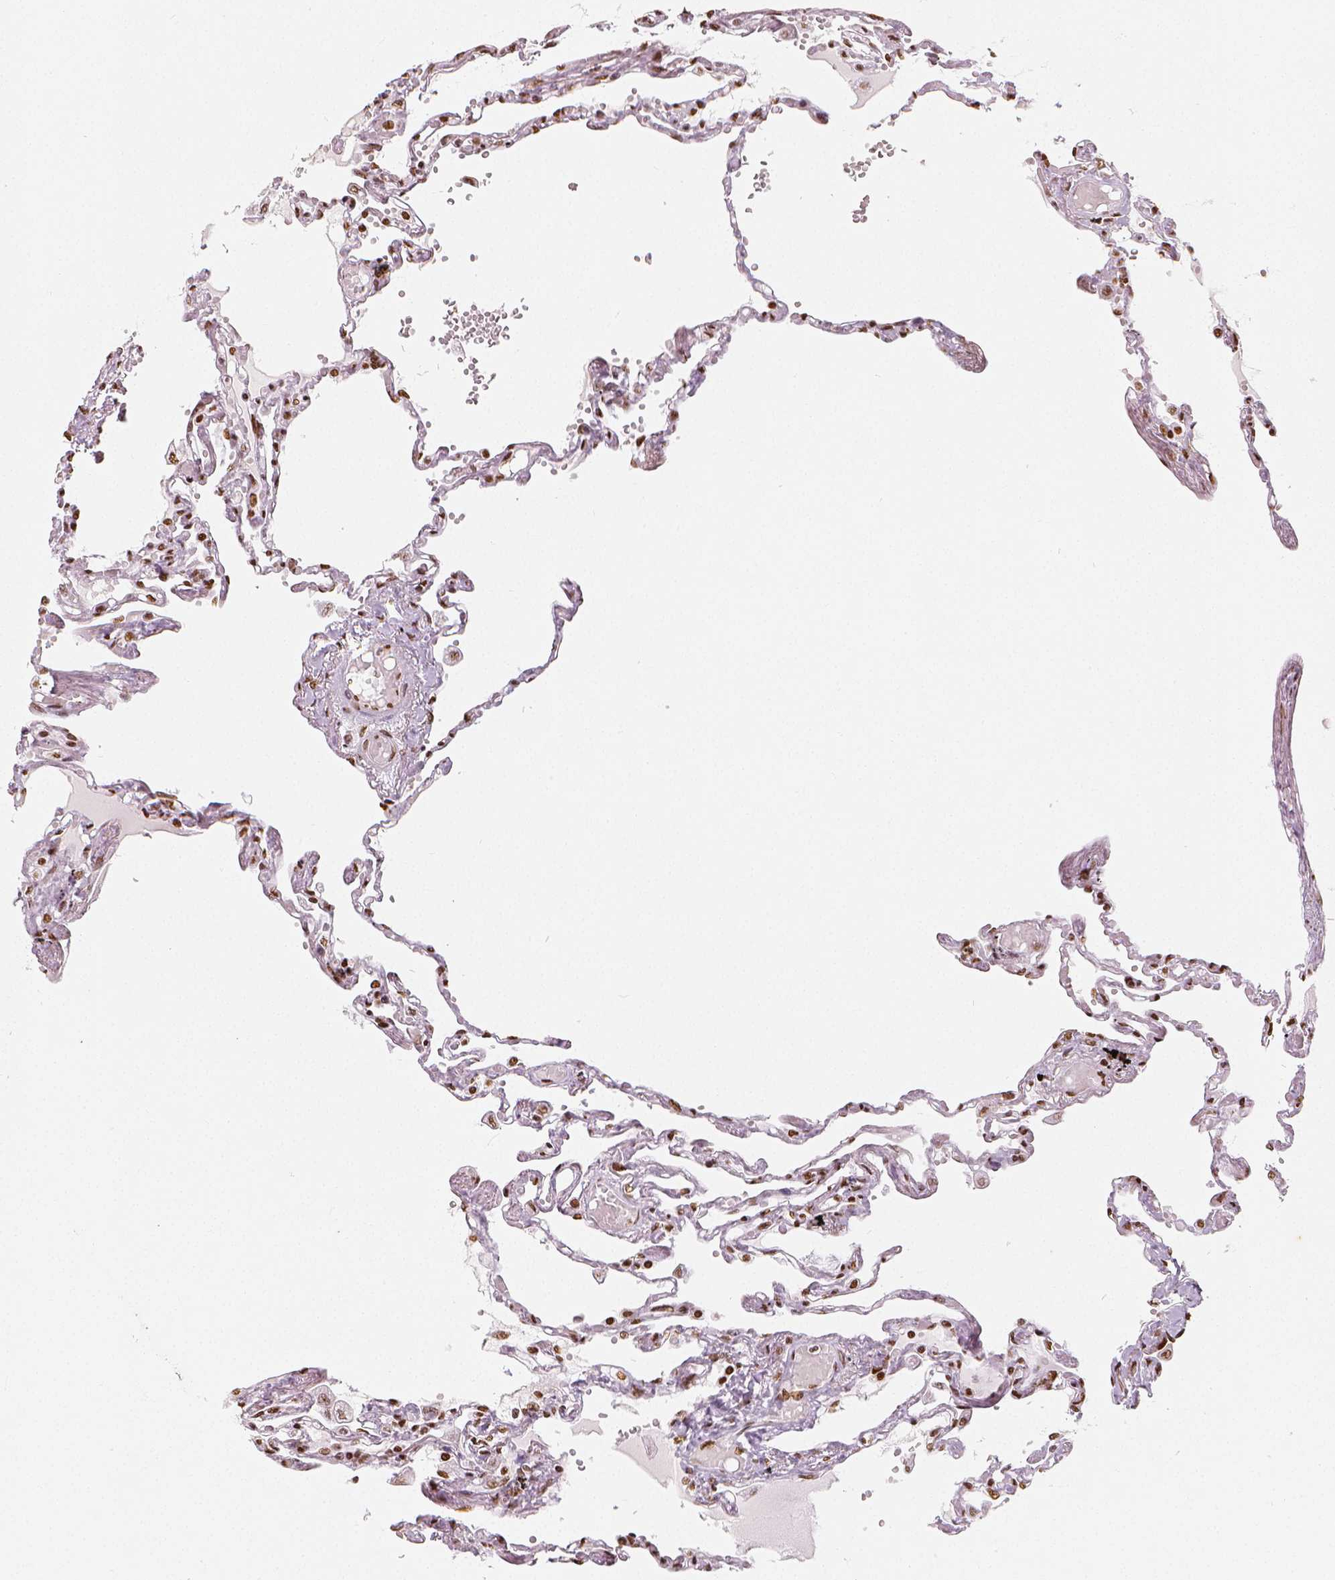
{"staining": {"intensity": "strong", "quantity": ">75%", "location": "nuclear"}, "tissue": "lung", "cell_type": "Alveolar cells", "image_type": "normal", "snomed": [{"axis": "morphology", "description": "Normal tissue, NOS"}, {"axis": "morphology", "description": "Adenocarcinoma, NOS"}, {"axis": "topography", "description": "Cartilage tissue"}, {"axis": "topography", "description": "Lung"}], "caption": "Immunohistochemistry (IHC) (DAB) staining of unremarkable human lung shows strong nuclear protein staining in approximately >75% of alveolar cells. The protein of interest is shown in brown color, while the nuclei are stained blue.", "gene": "KDM5B", "patient": {"sex": "female", "age": 67}}